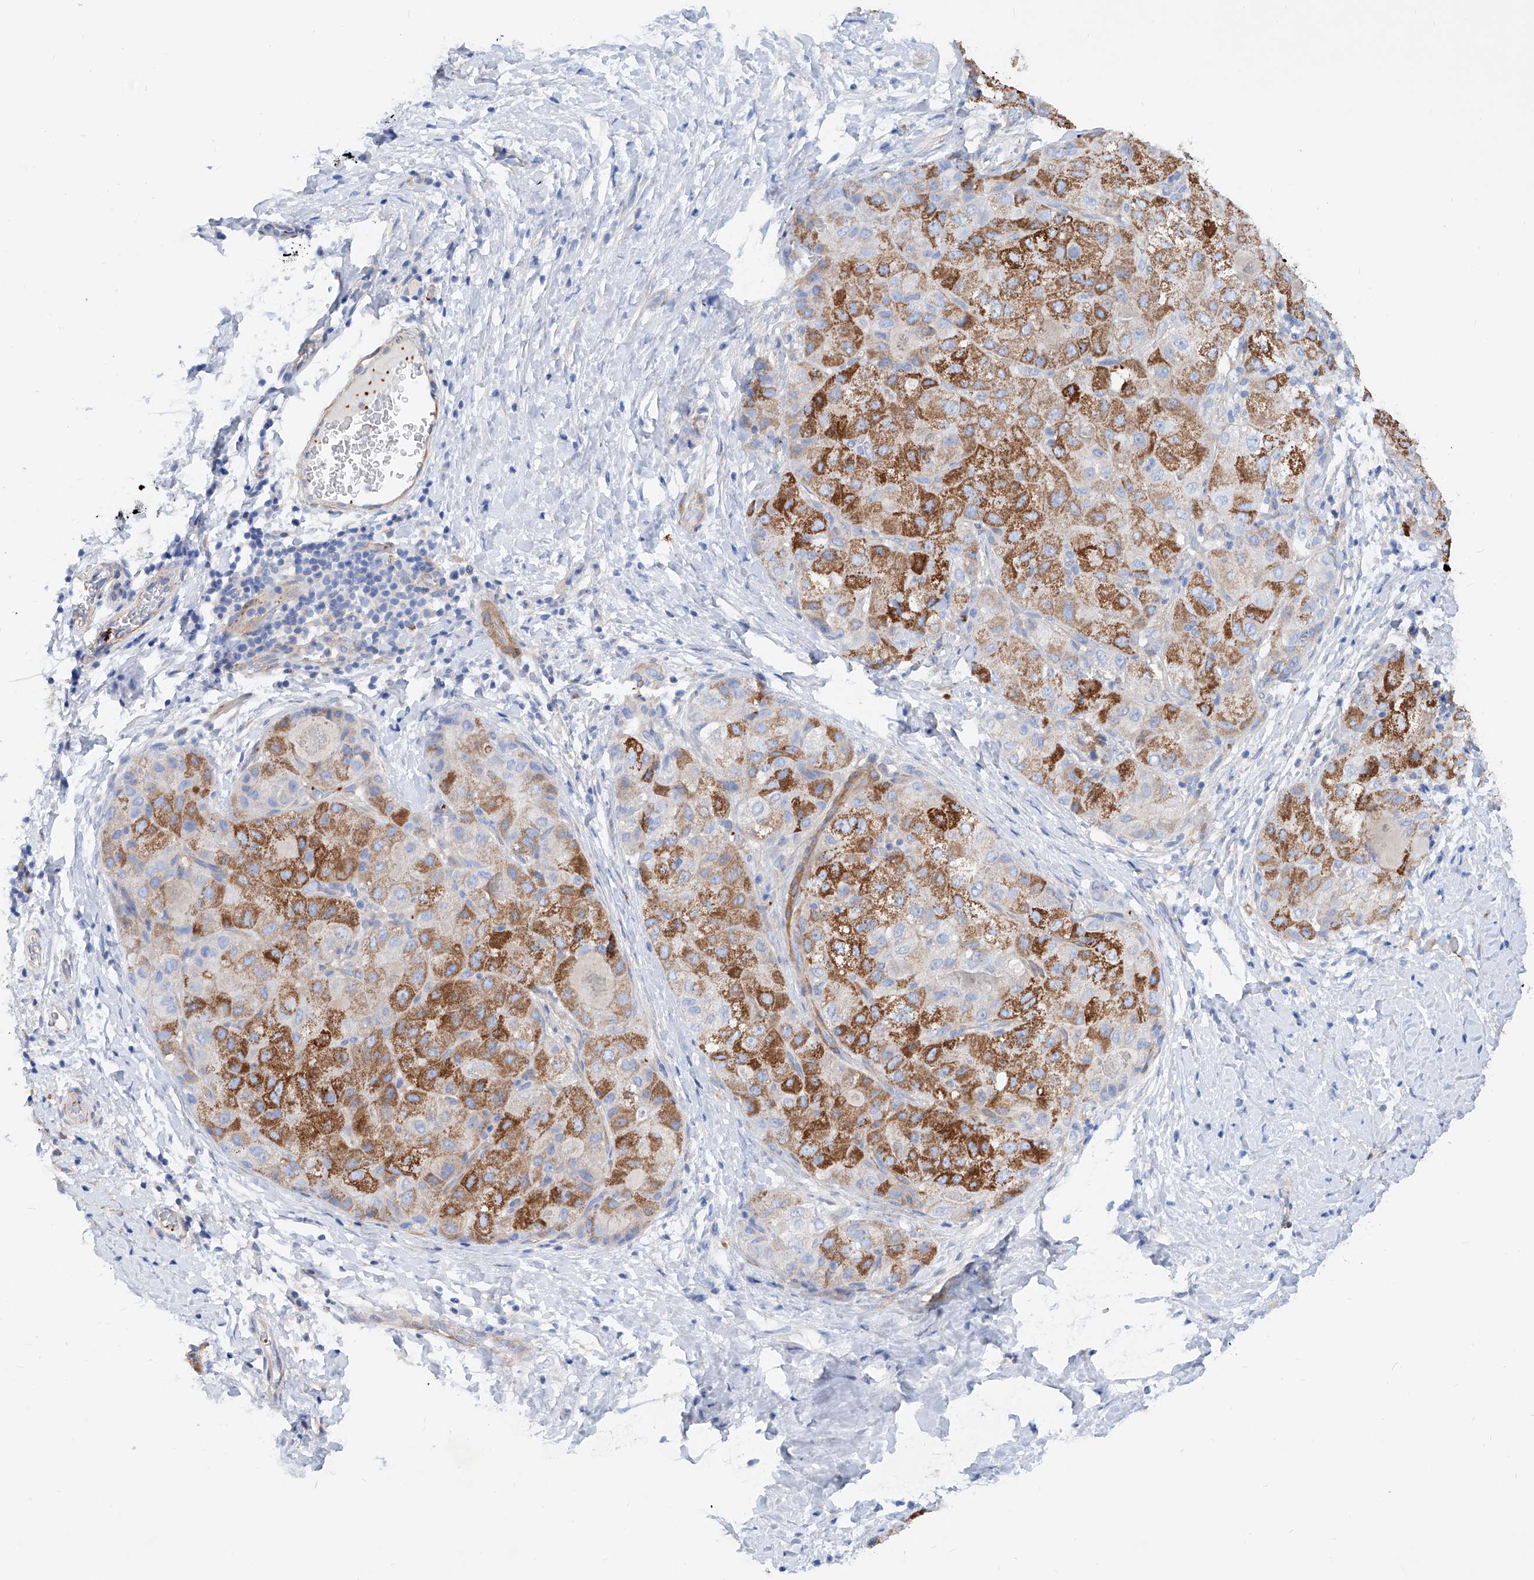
{"staining": {"intensity": "strong", "quantity": ">75%", "location": "cytoplasmic/membranous"}, "tissue": "liver cancer", "cell_type": "Tumor cells", "image_type": "cancer", "snomed": [{"axis": "morphology", "description": "Carcinoma, Hepatocellular, NOS"}, {"axis": "topography", "description": "Liver"}], "caption": "Protein staining reveals strong cytoplasmic/membranous staining in about >75% of tumor cells in hepatocellular carcinoma (liver).", "gene": "TAS2R60", "patient": {"sex": "male", "age": 80}}